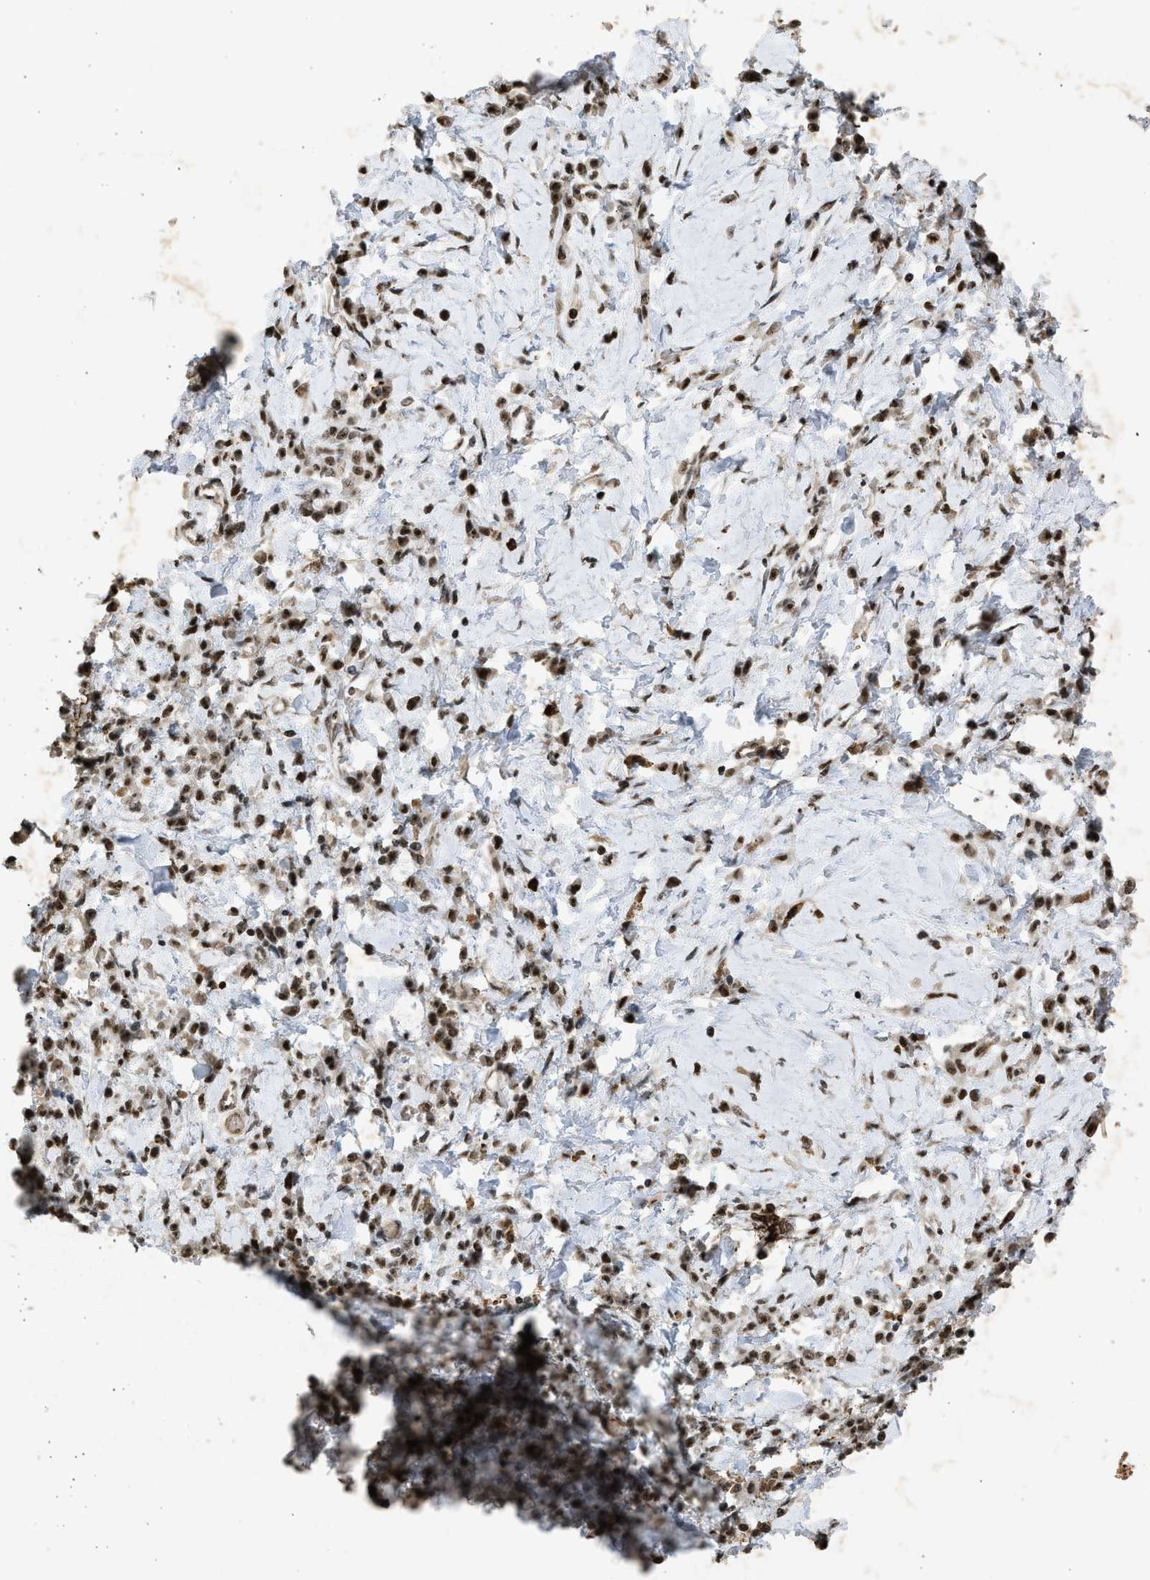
{"staining": {"intensity": "strong", "quantity": ">75%", "location": "nuclear"}, "tissue": "stomach cancer", "cell_type": "Tumor cells", "image_type": "cancer", "snomed": [{"axis": "morphology", "description": "Normal tissue, NOS"}, {"axis": "morphology", "description": "Adenocarcinoma, NOS"}, {"axis": "topography", "description": "Stomach"}], "caption": "Immunohistochemical staining of stomach cancer (adenocarcinoma) displays strong nuclear protein staining in about >75% of tumor cells.", "gene": "TFDP2", "patient": {"sex": "male", "age": 82}}